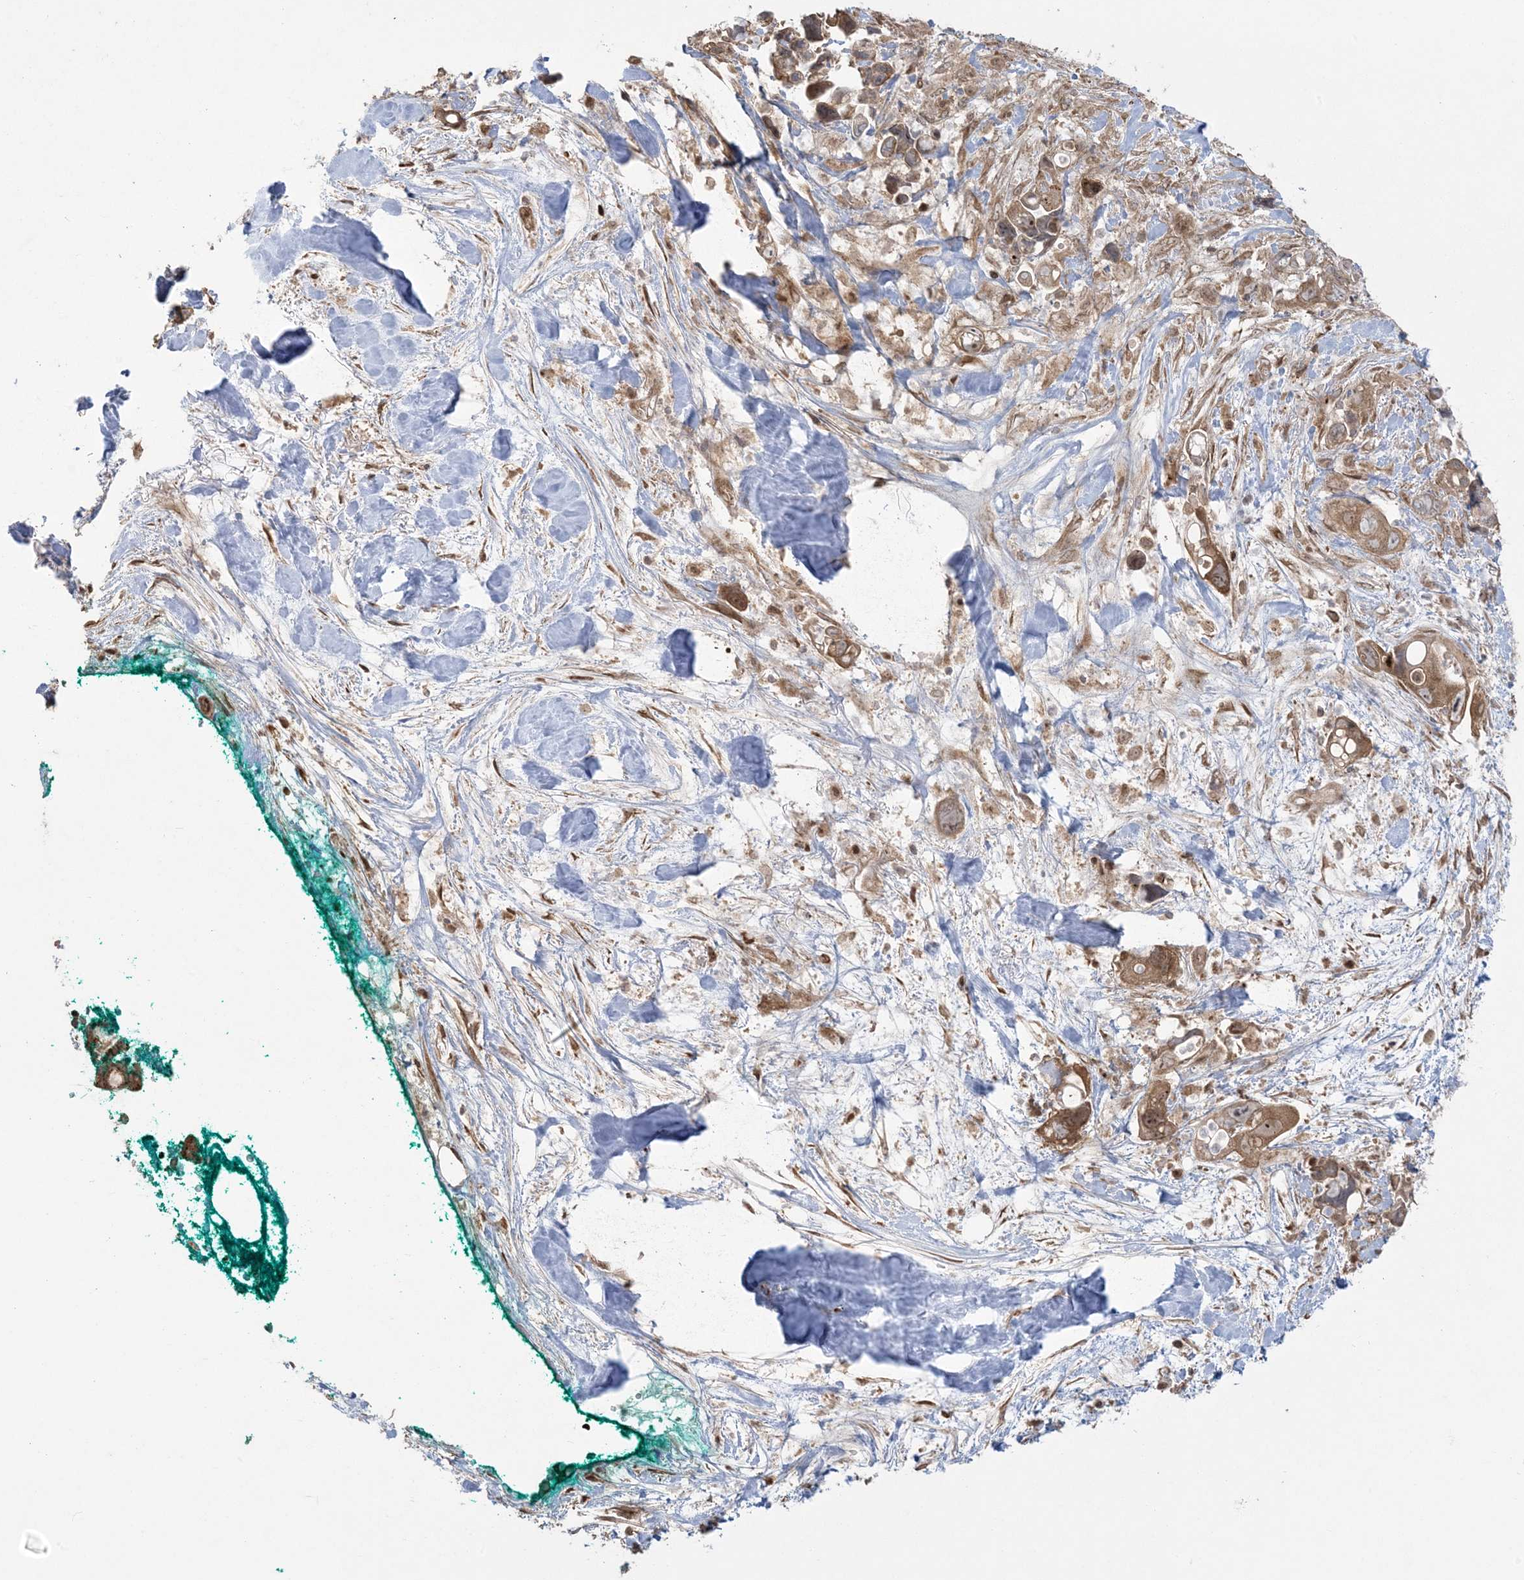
{"staining": {"intensity": "moderate", "quantity": ">75%", "location": "cytoplasmic/membranous"}, "tissue": "pancreatic cancer", "cell_type": "Tumor cells", "image_type": "cancer", "snomed": [{"axis": "morphology", "description": "Adenocarcinoma, NOS"}, {"axis": "topography", "description": "Pancreas"}], "caption": "Moderate cytoplasmic/membranous positivity is seen in approximately >75% of tumor cells in pancreatic cancer (adenocarcinoma).", "gene": "ABCF3", "patient": {"sex": "female", "age": 72}}